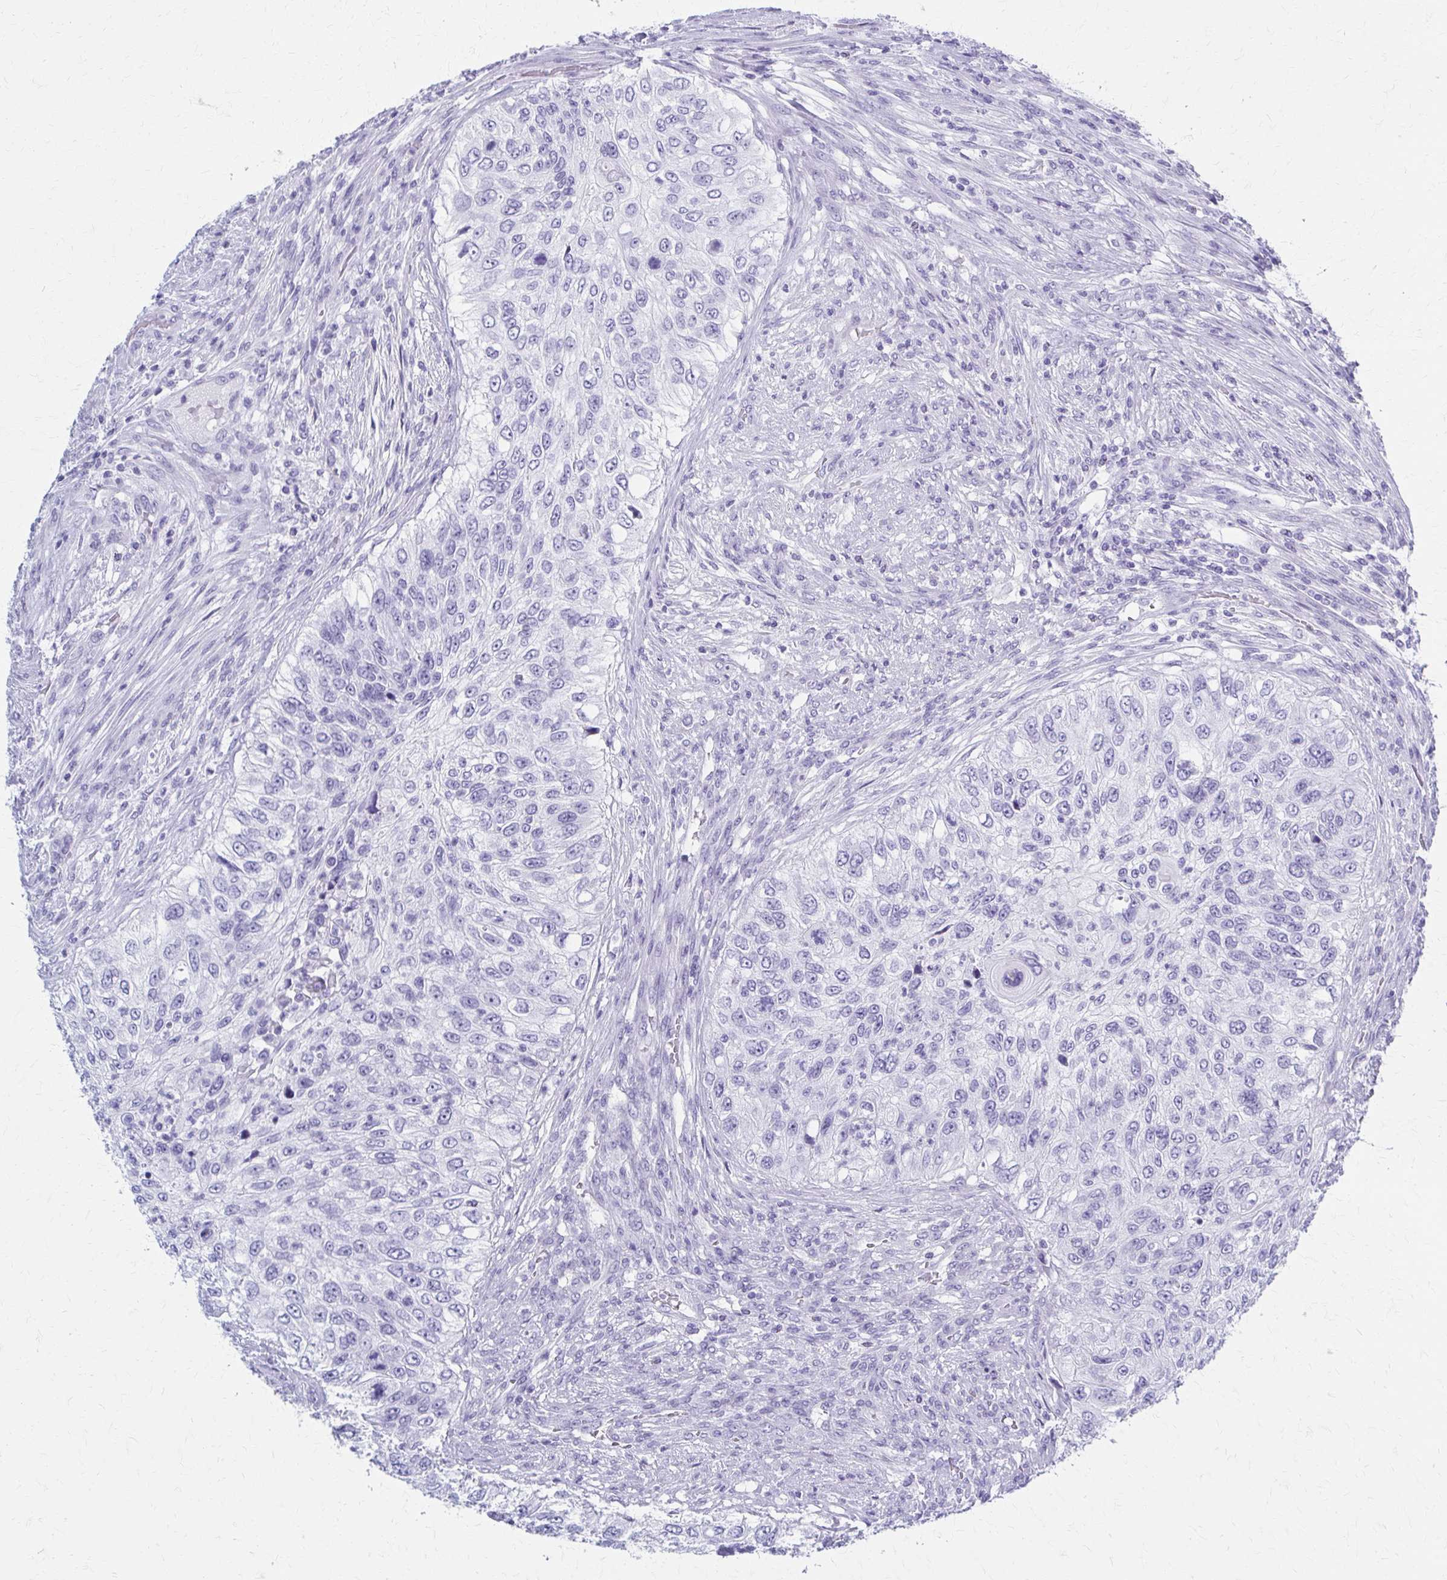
{"staining": {"intensity": "negative", "quantity": "none", "location": "none"}, "tissue": "urothelial cancer", "cell_type": "Tumor cells", "image_type": "cancer", "snomed": [{"axis": "morphology", "description": "Urothelial carcinoma, High grade"}, {"axis": "topography", "description": "Urinary bladder"}], "caption": "Tumor cells are negative for protein expression in human high-grade urothelial carcinoma.", "gene": "CELF5", "patient": {"sex": "female", "age": 60}}